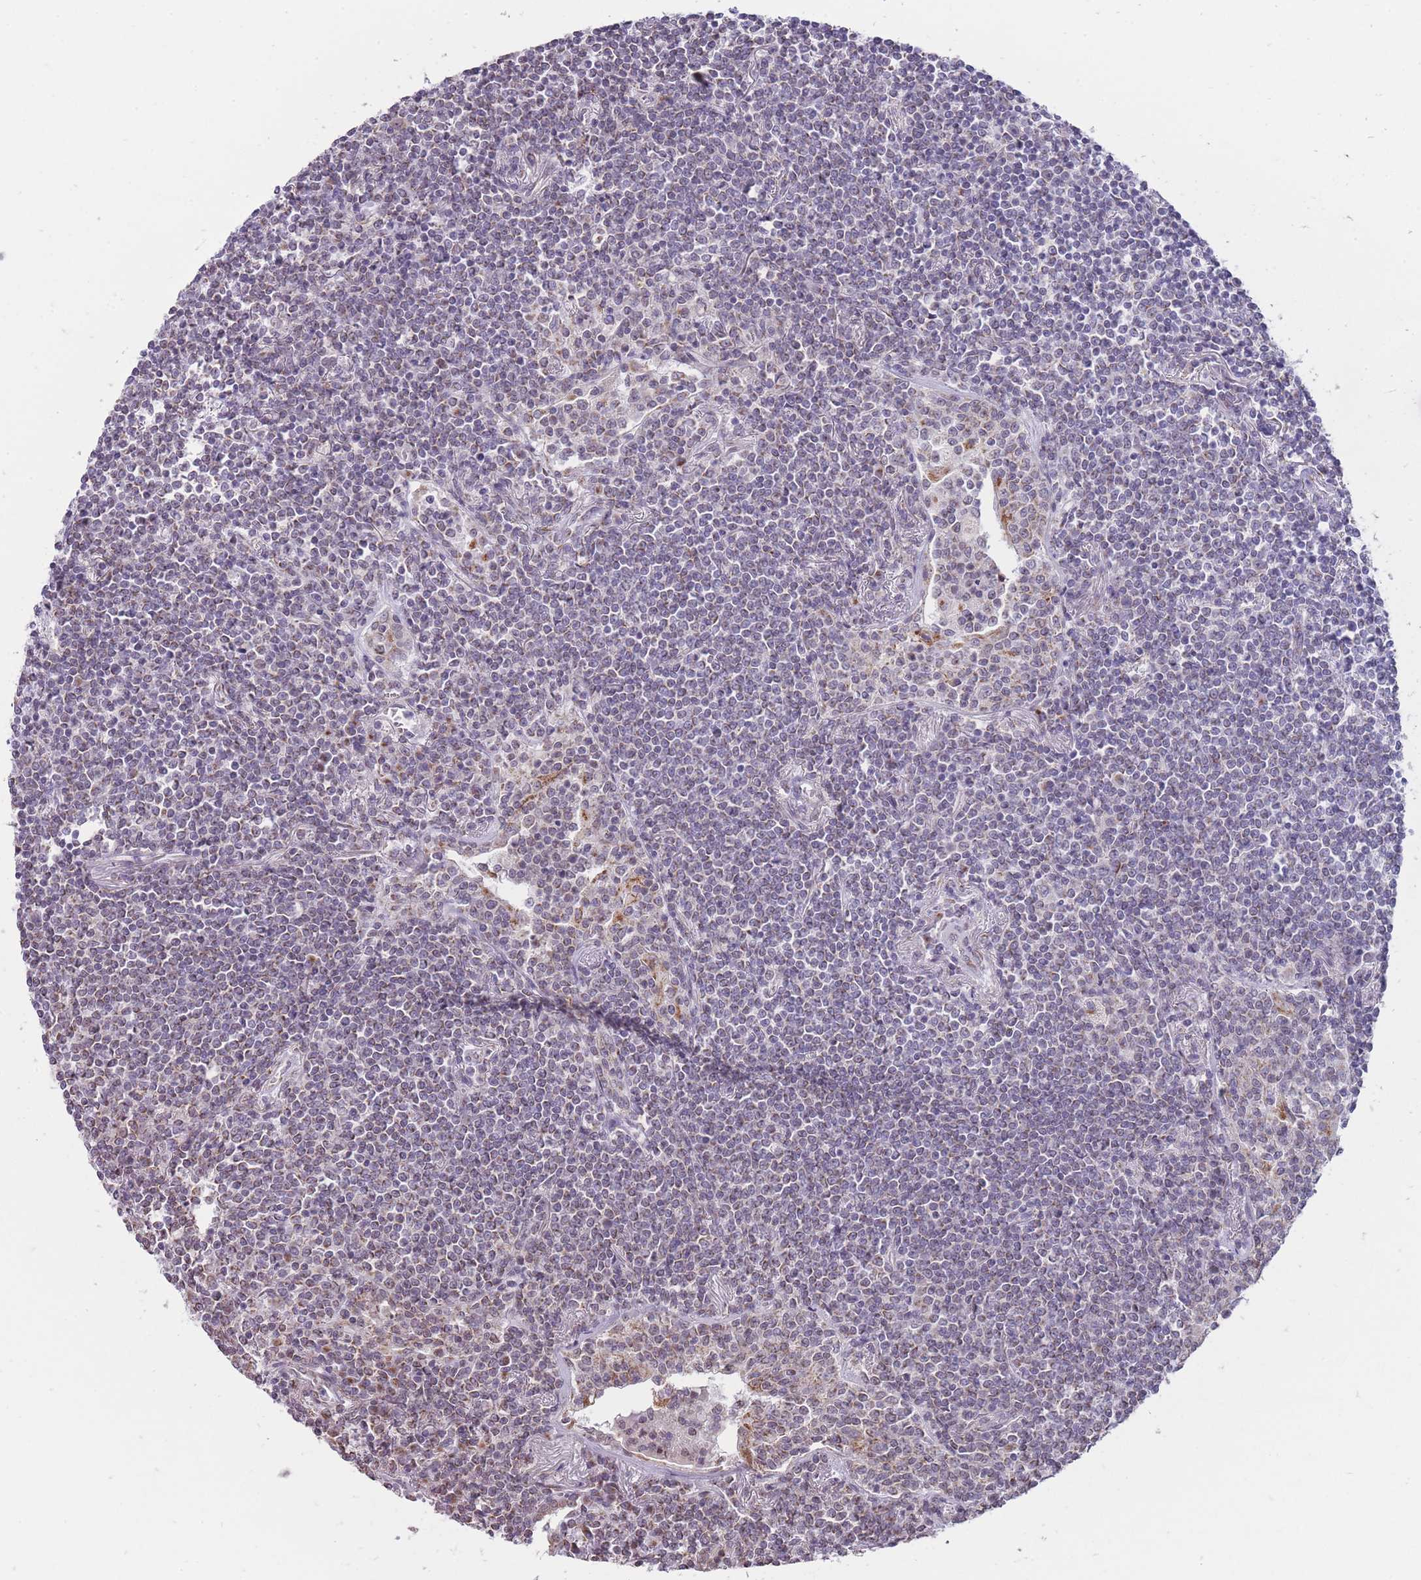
{"staining": {"intensity": "negative", "quantity": "none", "location": "none"}, "tissue": "lymphoma", "cell_type": "Tumor cells", "image_type": "cancer", "snomed": [{"axis": "morphology", "description": "Malignant lymphoma, non-Hodgkin's type, Low grade"}, {"axis": "topography", "description": "Lung"}], "caption": "Tumor cells are negative for brown protein staining in malignant lymphoma, non-Hodgkin's type (low-grade). (Brightfield microscopy of DAB immunohistochemistry (IHC) at high magnification).", "gene": "NELL1", "patient": {"sex": "female", "age": 71}}